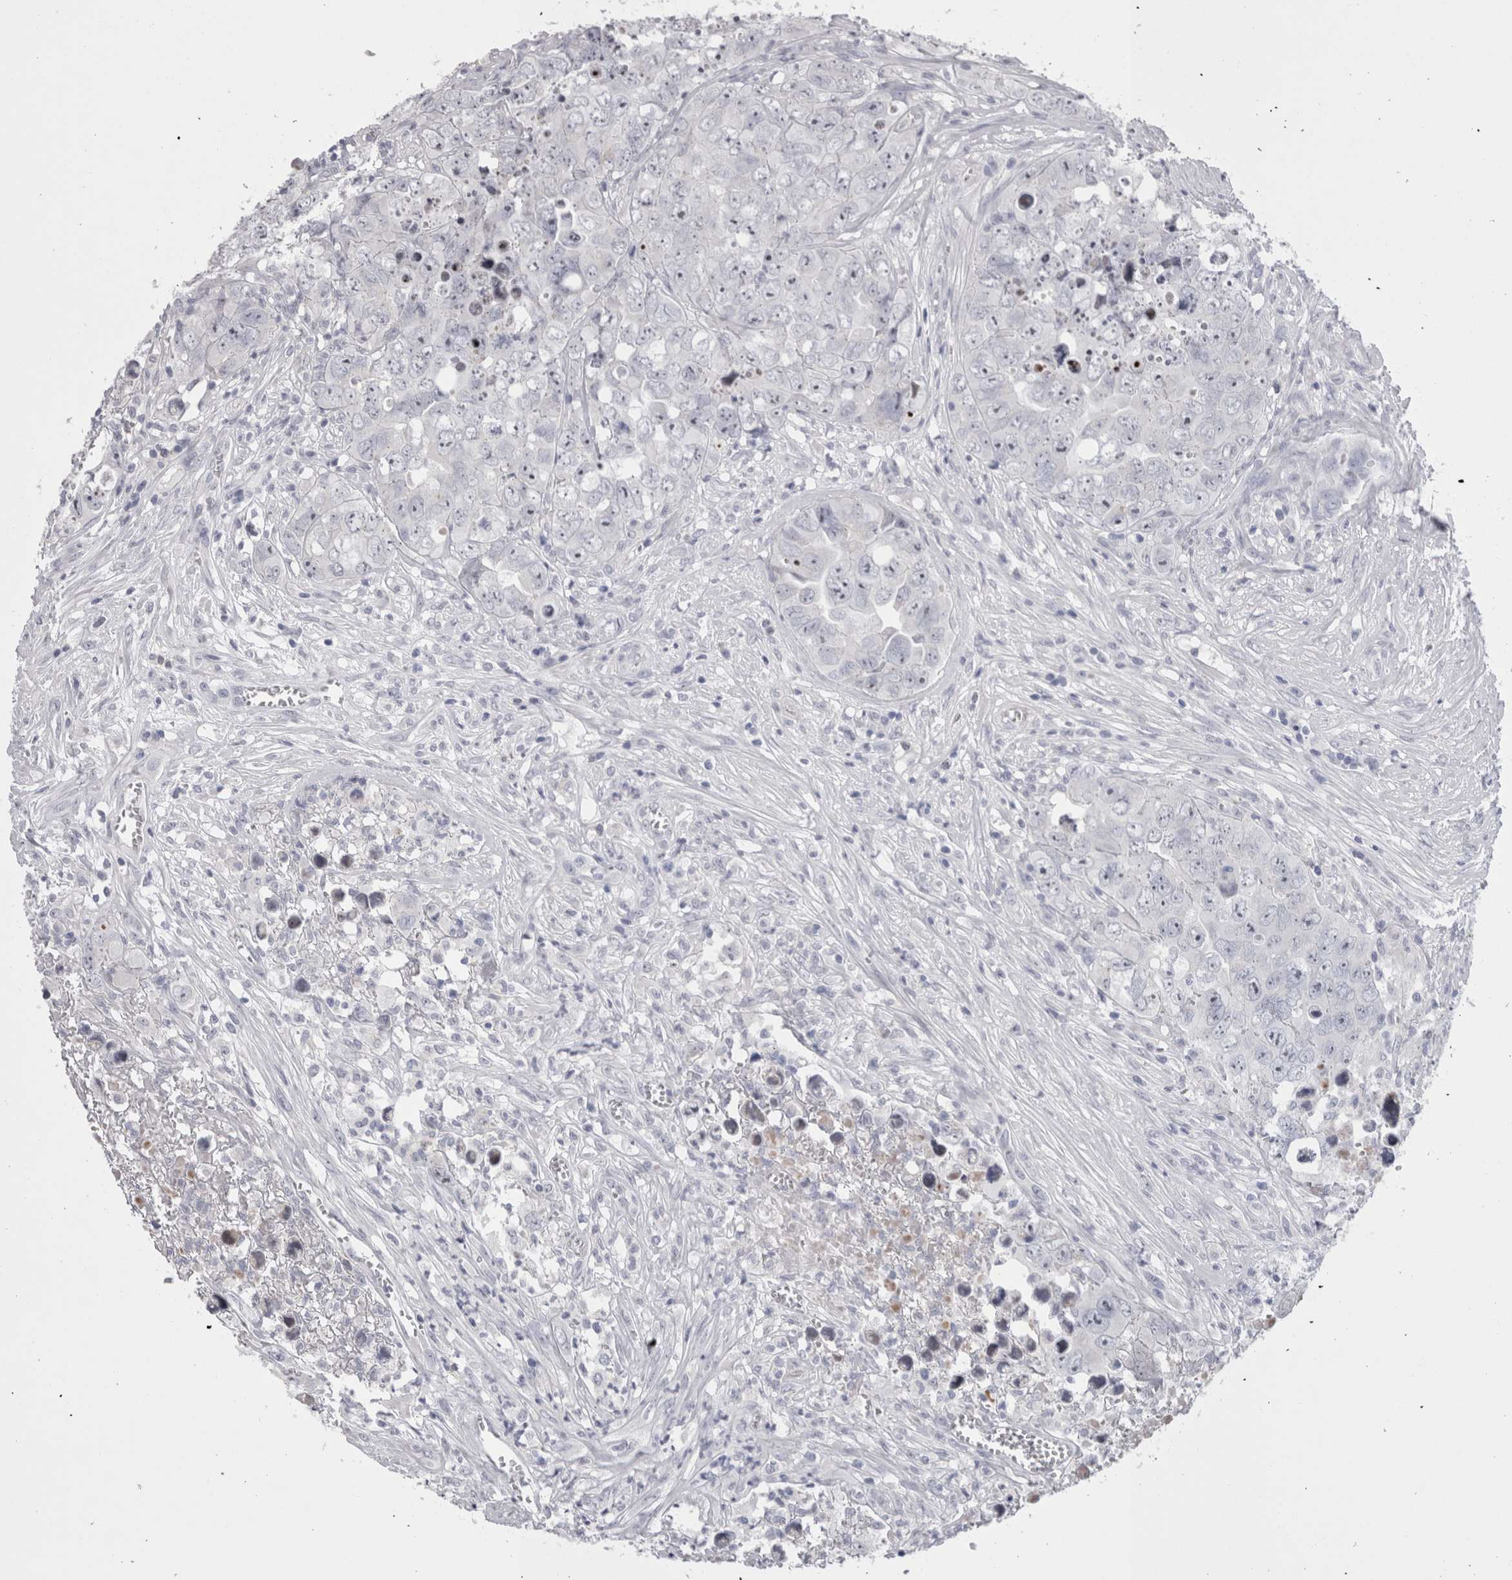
{"staining": {"intensity": "negative", "quantity": "none", "location": "none"}, "tissue": "testis cancer", "cell_type": "Tumor cells", "image_type": "cancer", "snomed": [{"axis": "morphology", "description": "Seminoma, NOS"}, {"axis": "morphology", "description": "Carcinoma, Embryonal, NOS"}, {"axis": "topography", "description": "Testis"}], "caption": "DAB immunohistochemical staining of human testis cancer (embryonal carcinoma) shows no significant expression in tumor cells.", "gene": "PWP2", "patient": {"sex": "male", "age": 43}}